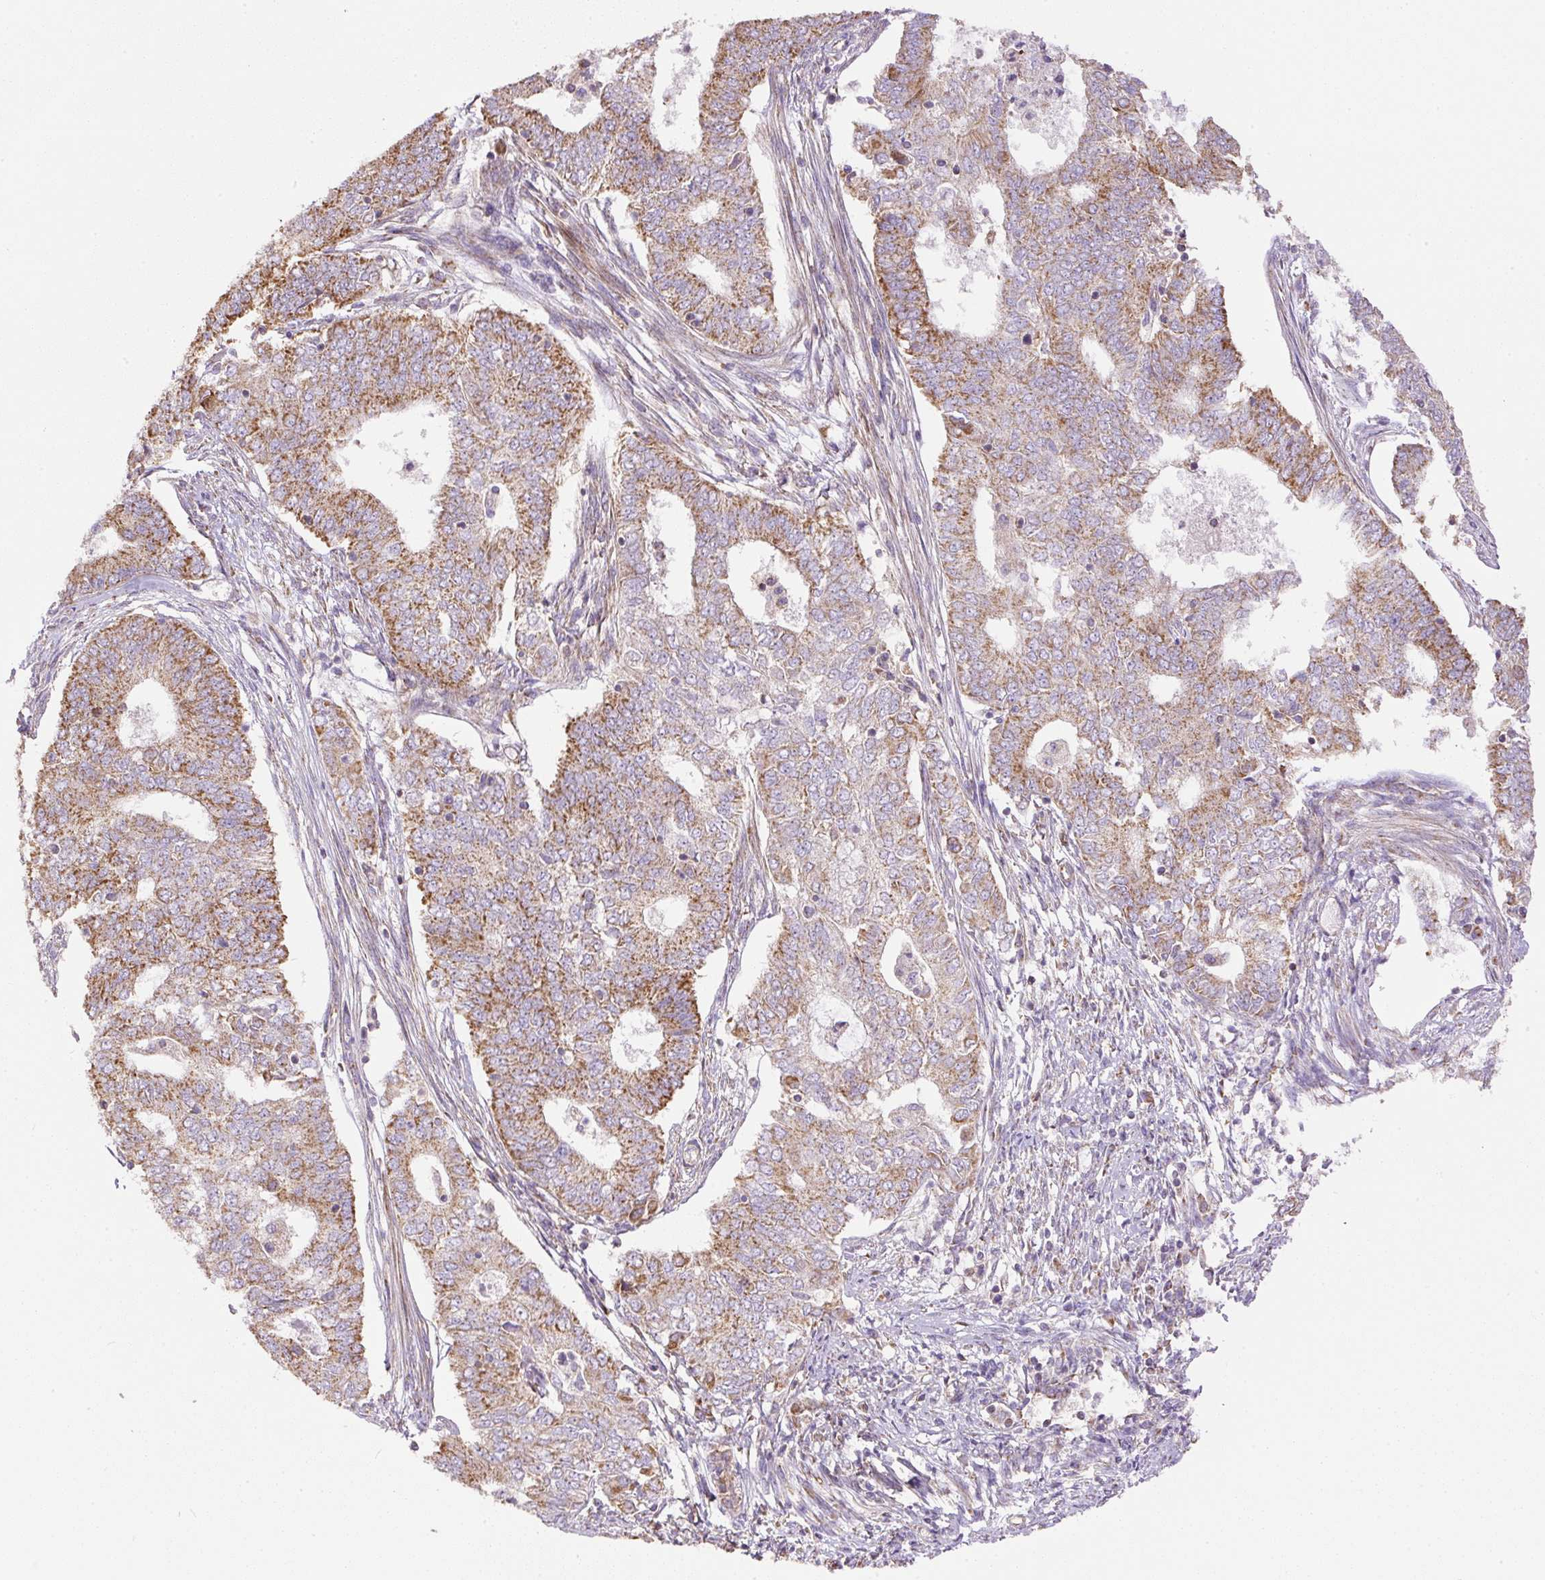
{"staining": {"intensity": "moderate", "quantity": ">75%", "location": "cytoplasmic/membranous"}, "tissue": "endometrial cancer", "cell_type": "Tumor cells", "image_type": "cancer", "snomed": [{"axis": "morphology", "description": "Adenocarcinoma, NOS"}, {"axis": "topography", "description": "Endometrium"}], "caption": "A medium amount of moderate cytoplasmic/membranous staining is seen in about >75% of tumor cells in endometrial cancer (adenocarcinoma) tissue.", "gene": "NDUFAF2", "patient": {"sex": "female", "age": 62}}